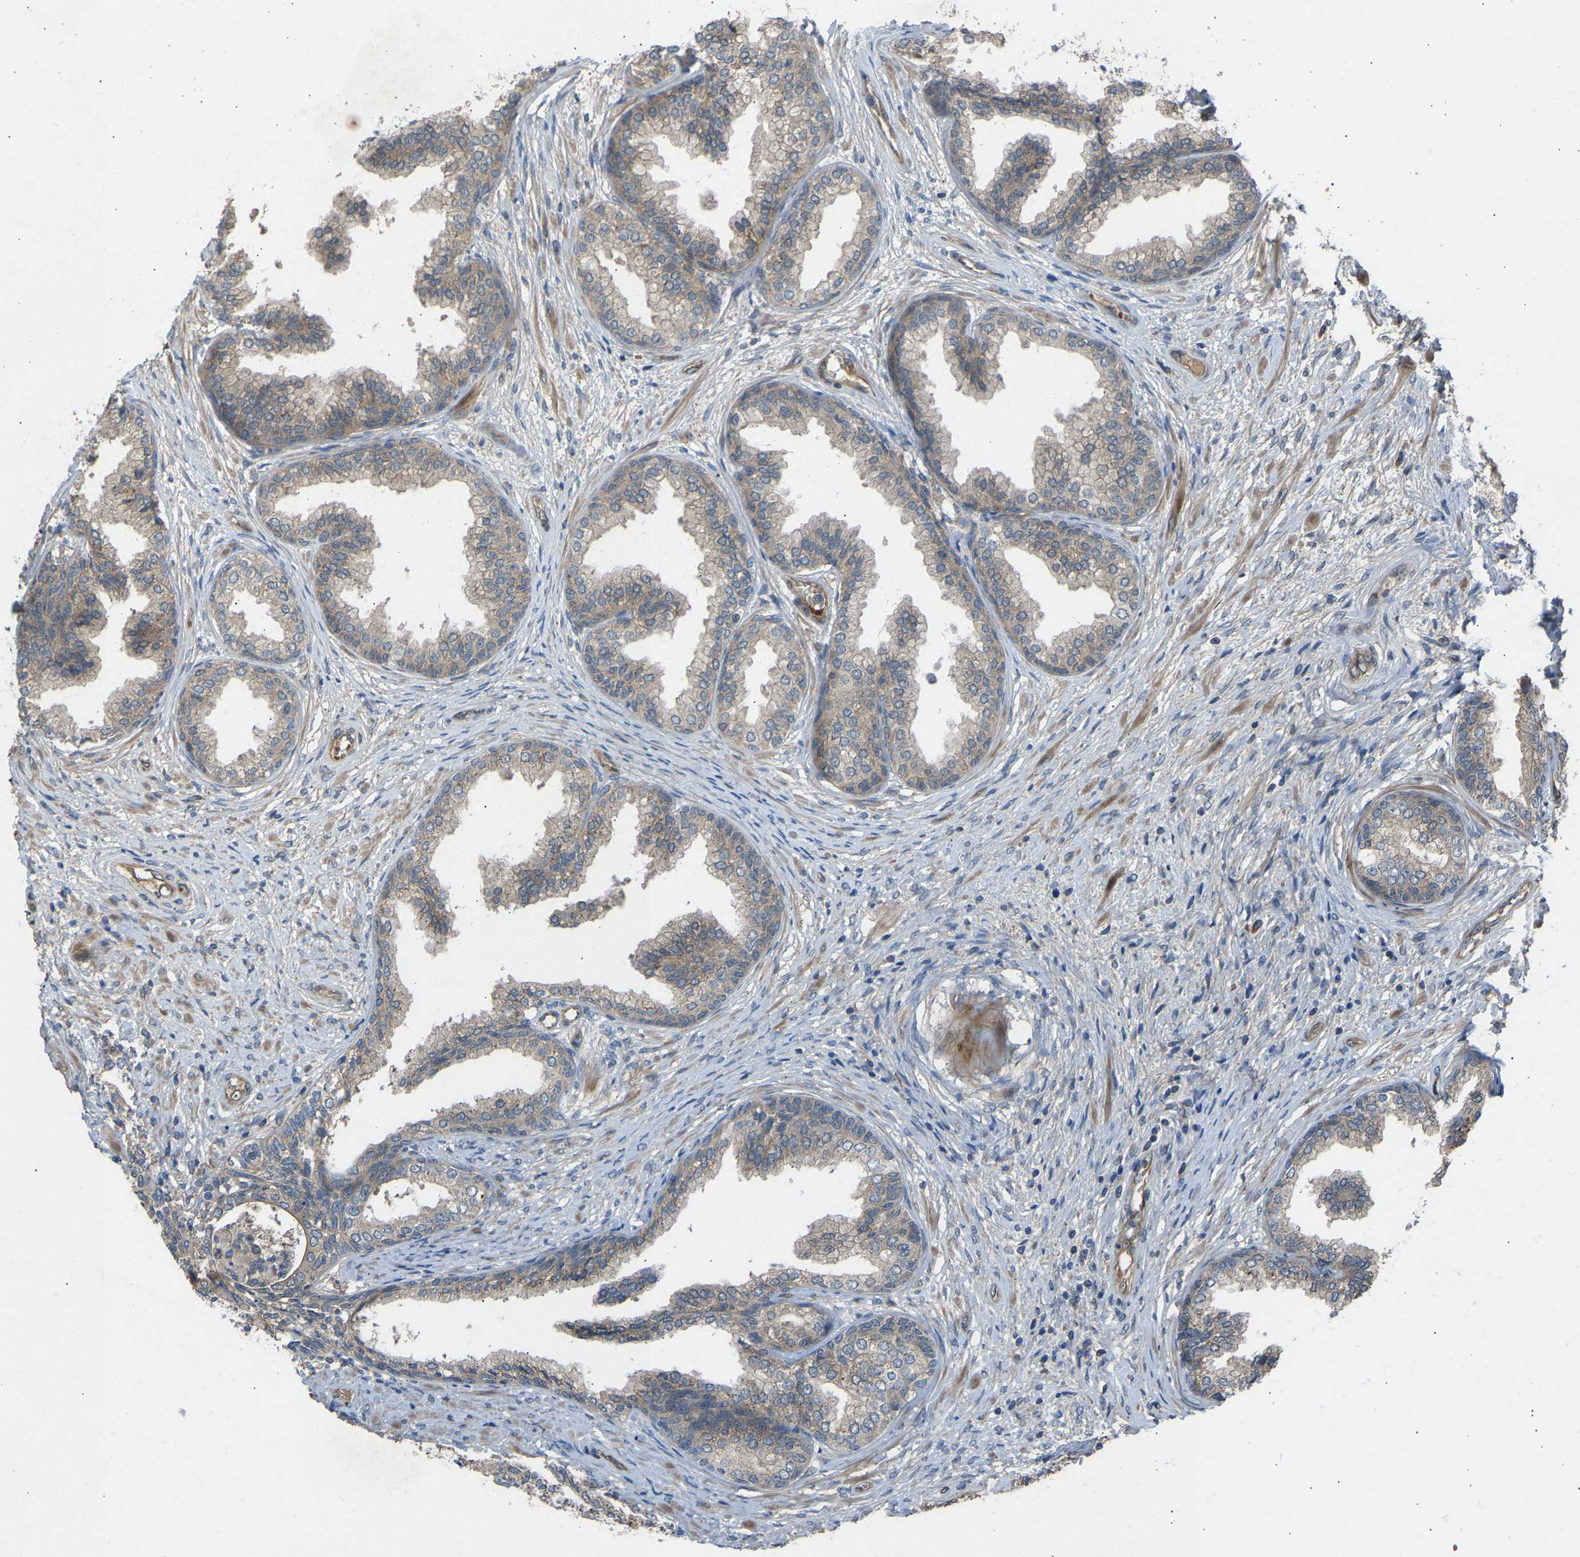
{"staining": {"intensity": "weak", "quantity": ">75%", "location": "cytoplasmic/membranous"}, "tissue": "prostate", "cell_type": "Glandular cells", "image_type": "normal", "snomed": [{"axis": "morphology", "description": "Normal tissue, NOS"}, {"axis": "topography", "description": "Prostate"}], "caption": "Immunohistochemical staining of normal prostate shows >75% levels of weak cytoplasmic/membranous protein positivity in about >75% of glandular cells. (Brightfield microscopy of DAB IHC at high magnification).", "gene": "GAS2L1", "patient": {"sex": "male", "age": 76}}